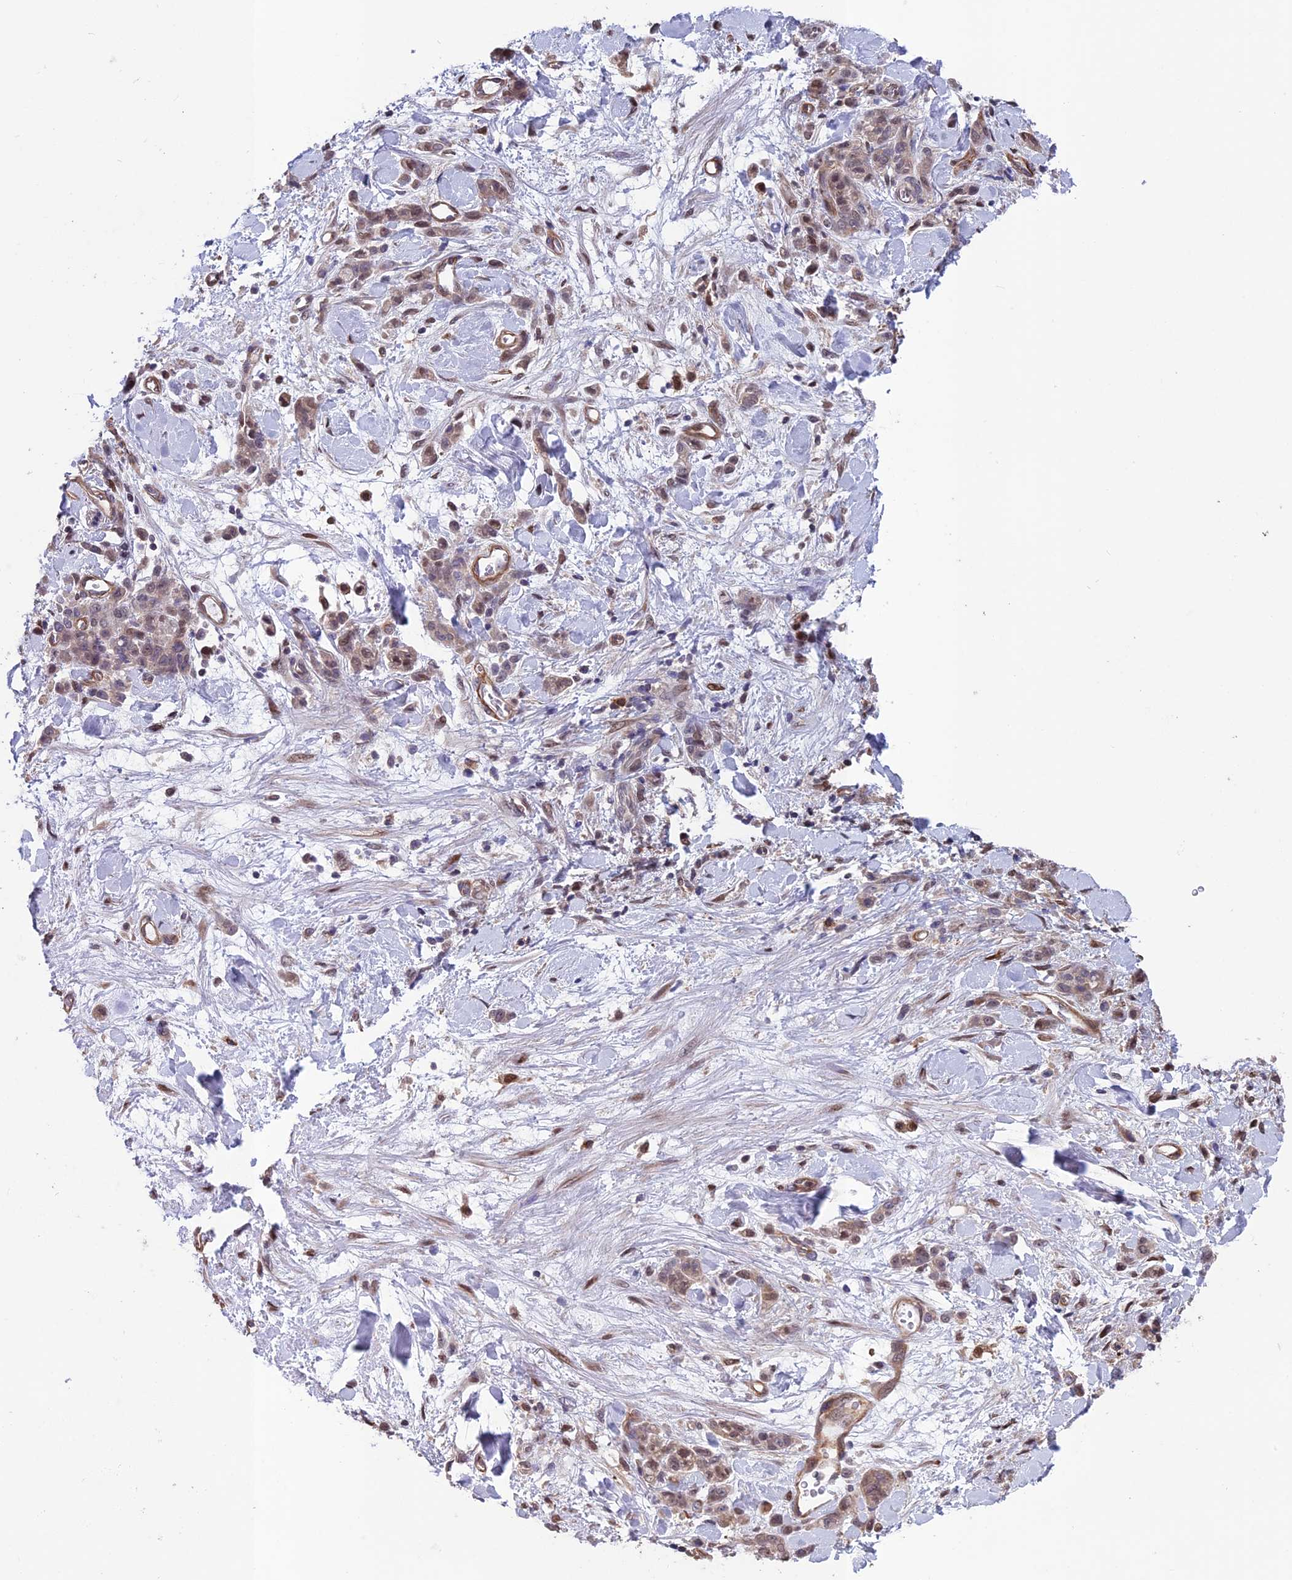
{"staining": {"intensity": "moderate", "quantity": "<25%", "location": "nuclear"}, "tissue": "stomach cancer", "cell_type": "Tumor cells", "image_type": "cancer", "snomed": [{"axis": "morphology", "description": "Normal tissue, NOS"}, {"axis": "morphology", "description": "Adenocarcinoma, NOS"}, {"axis": "topography", "description": "Stomach"}], "caption": "Brown immunohistochemical staining in human adenocarcinoma (stomach) reveals moderate nuclear positivity in about <25% of tumor cells. The staining is performed using DAB (3,3'-diaminobenzidine) brown chromogen to label protein expression. The nuclei are counter-stained blue using hematoxylin.", "gene": "MAST2", "patient": {"sex": "male", "age": 82}}